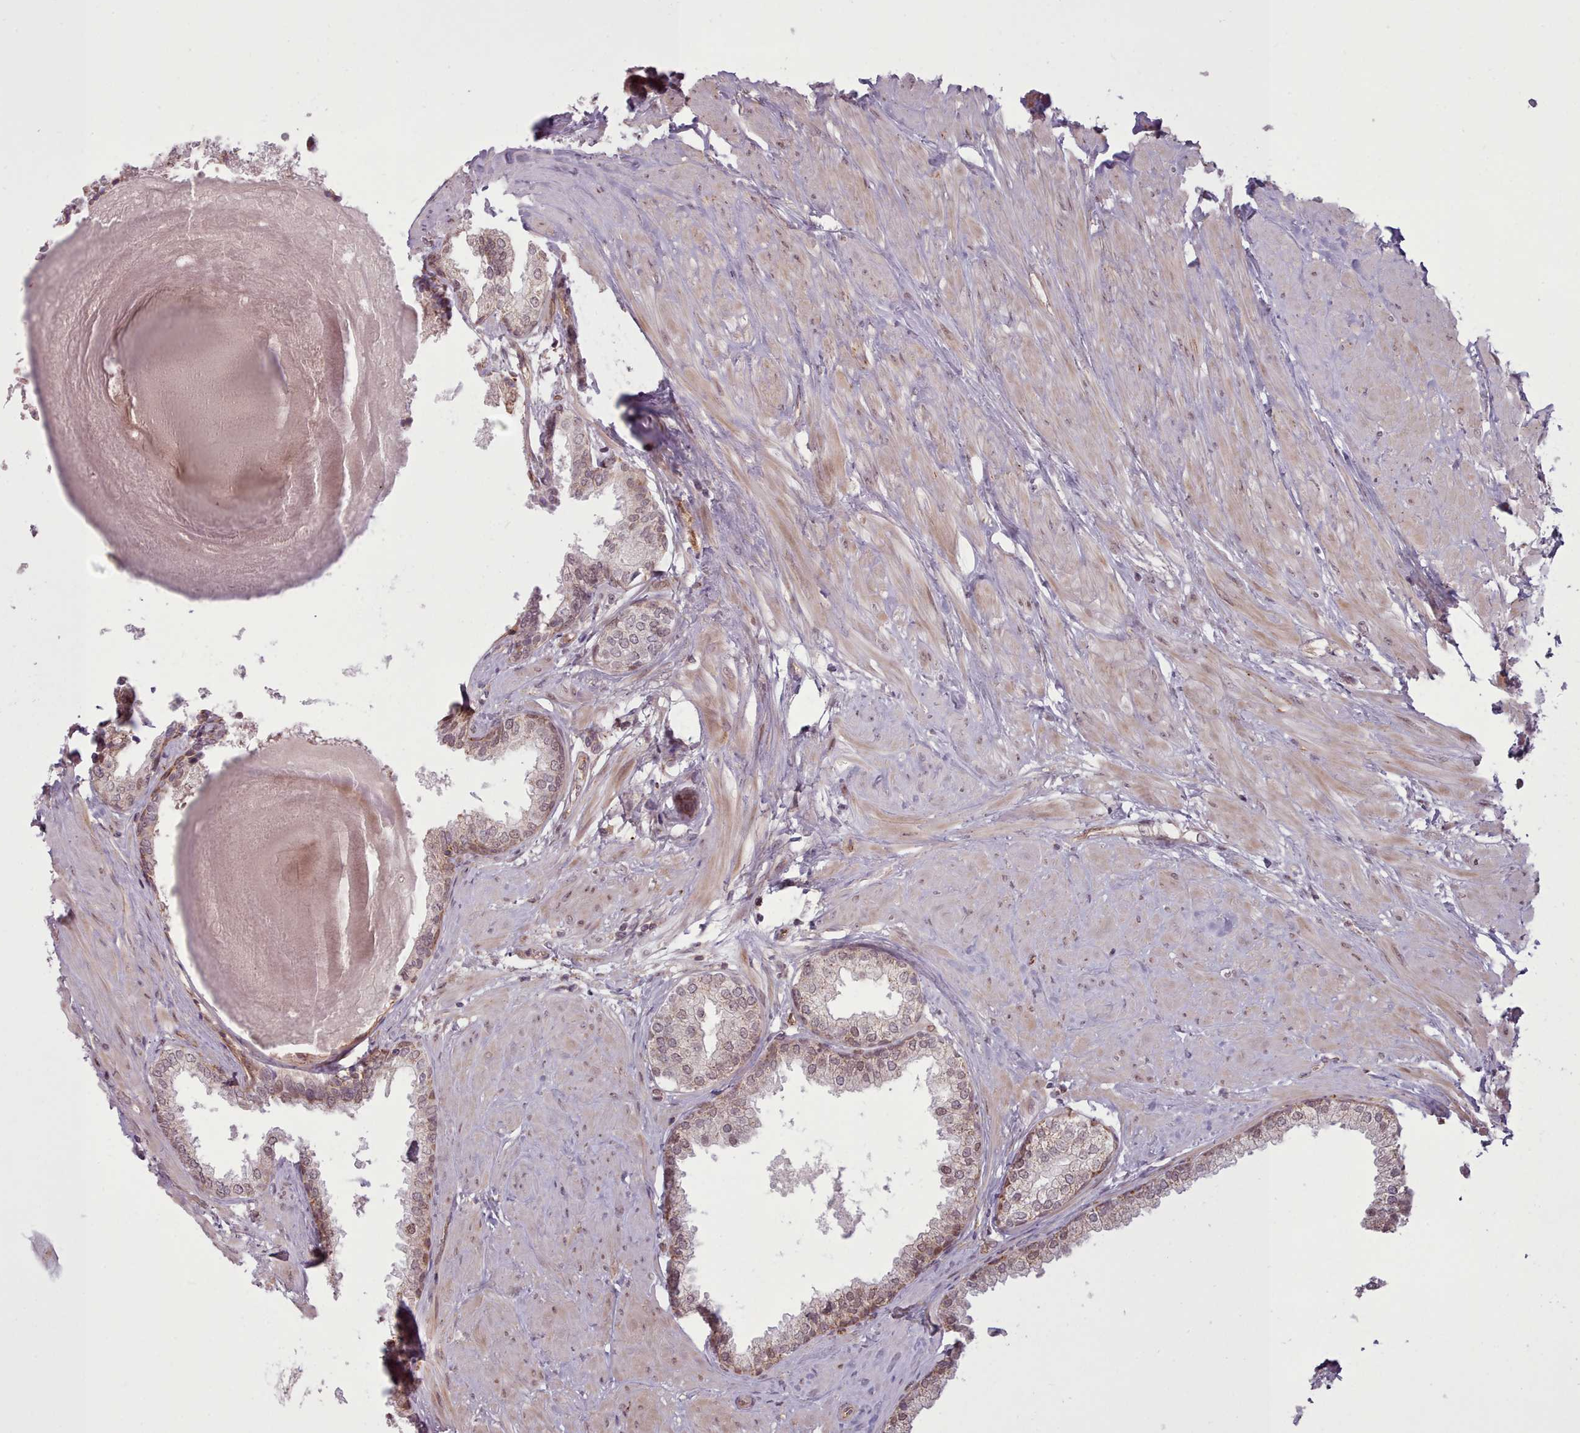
{"staining": {"intensity": "weak", "quantity": "25%-75%", "location": "cytoplasmic/membranous,nuclear"}, "tissue": "prostate", "cell_type": "Glandular cells", "image_type": "normal", "snomed": [{"axis": "morphology", "description": "Normal tissue, NOS"}, {"axis": "topography", "description": "Prostate"}], "caption": "Brown immunohistochemical staining in benign human prostate displays weak cytoplasmic/membranous,nuclear positivity in about 25%-75% of glandular cells.", "gene": "ZMYM4", "patient": {"sex": "male", "age": 48}}